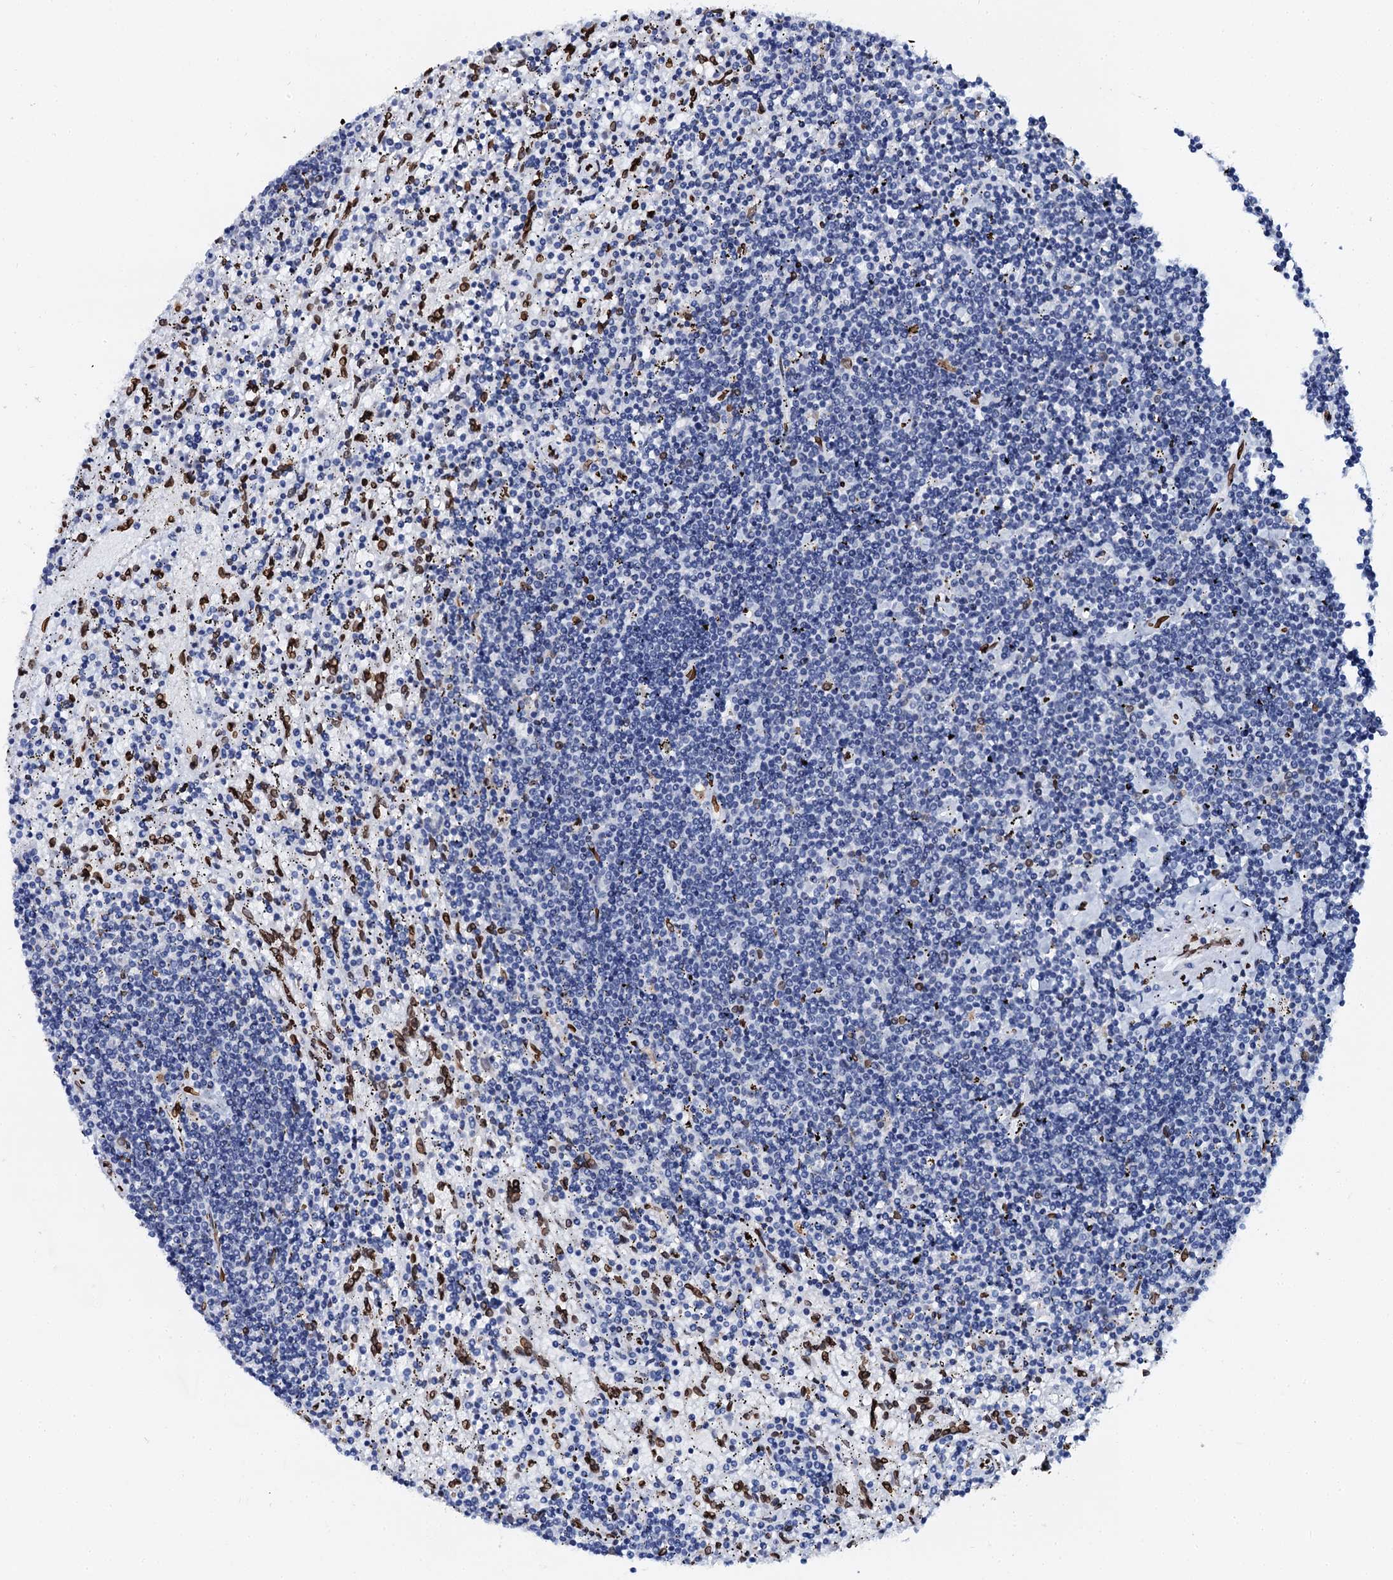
{"staining": {"intensity": "negative", "quantity": "none", "location": "none"}, "tissue": "lymphoma", "cell_type": "Tumor cells", "image_type": "cancer", "snomed": [{"axis": "morphology", "description": "Malignant lymphoma, non-Hodgkin's type, Low grade"}, {"axis": "topography", "description": "Spleen"}], "caption": "Malignant lymphoma, non-Hodgkin's type (low-grade) was stained to show a protein in brown. There is no significant staining in tumor cells.", "gene": "KATNAL2", "patient": {"sex": "male", "age": 76}}